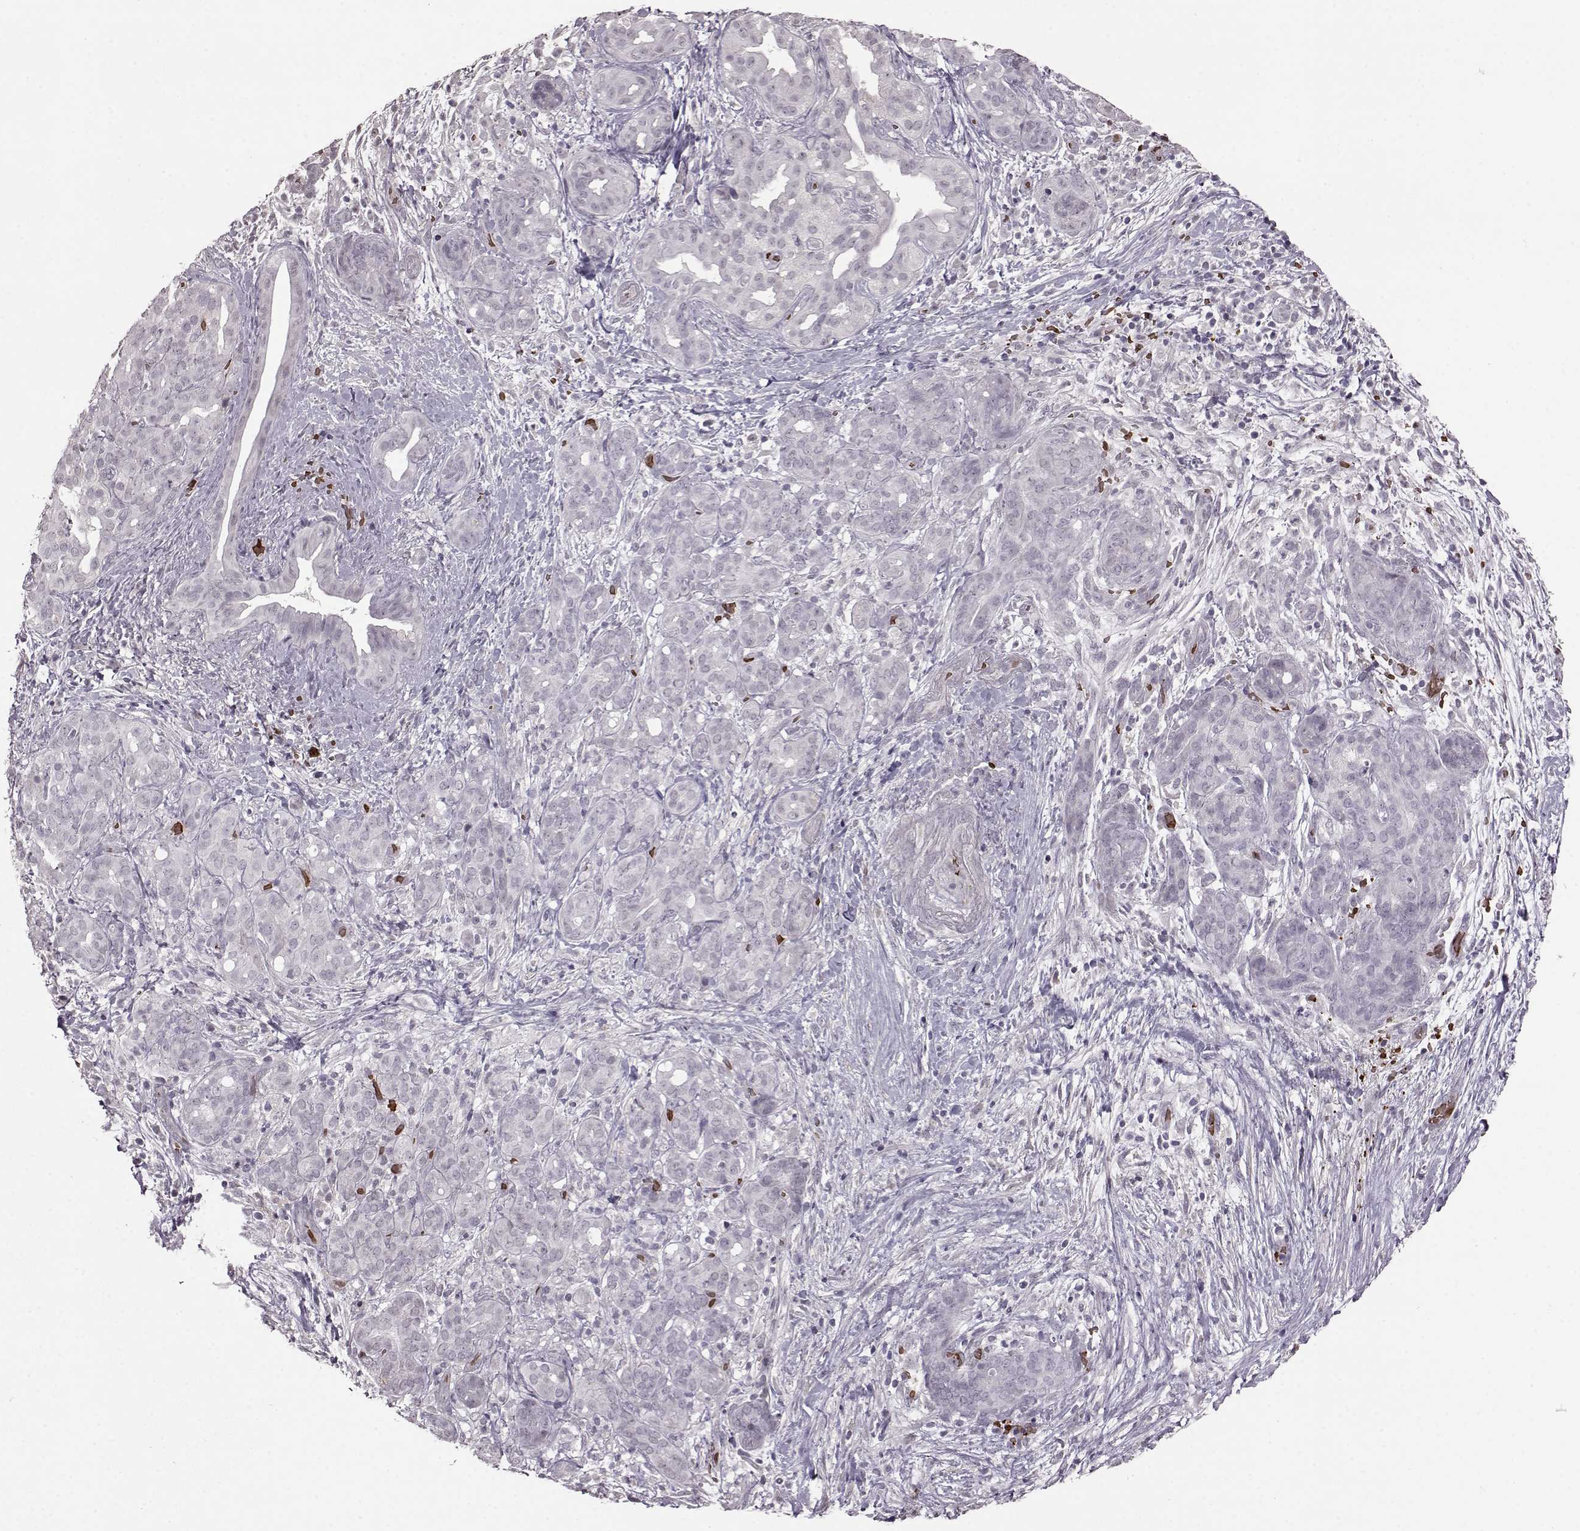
{"staining": {"intensity": "negative", "quantity": "none", "location": "none"}, "tissue": "pancreatic cancer", "cell_type": "Tumor cells", "image_type": "cancer", "snomed": [{"axis": "morphology", "description": "Adenocarcinoma, NOS"}, {"axis": "topography", "description": "Pancreas"}], "caption": "A micrograph of pancreatic cancer (adenocarcinoma) stained for a protein demonstrates no brown staining in tumor cells. (DAB (3,3'-diaminobenzidine) IHC visualized using brightfield microscopy, high magnification).", "gene": "PROP1", "patient": {"sex": "male", "age": 44}}